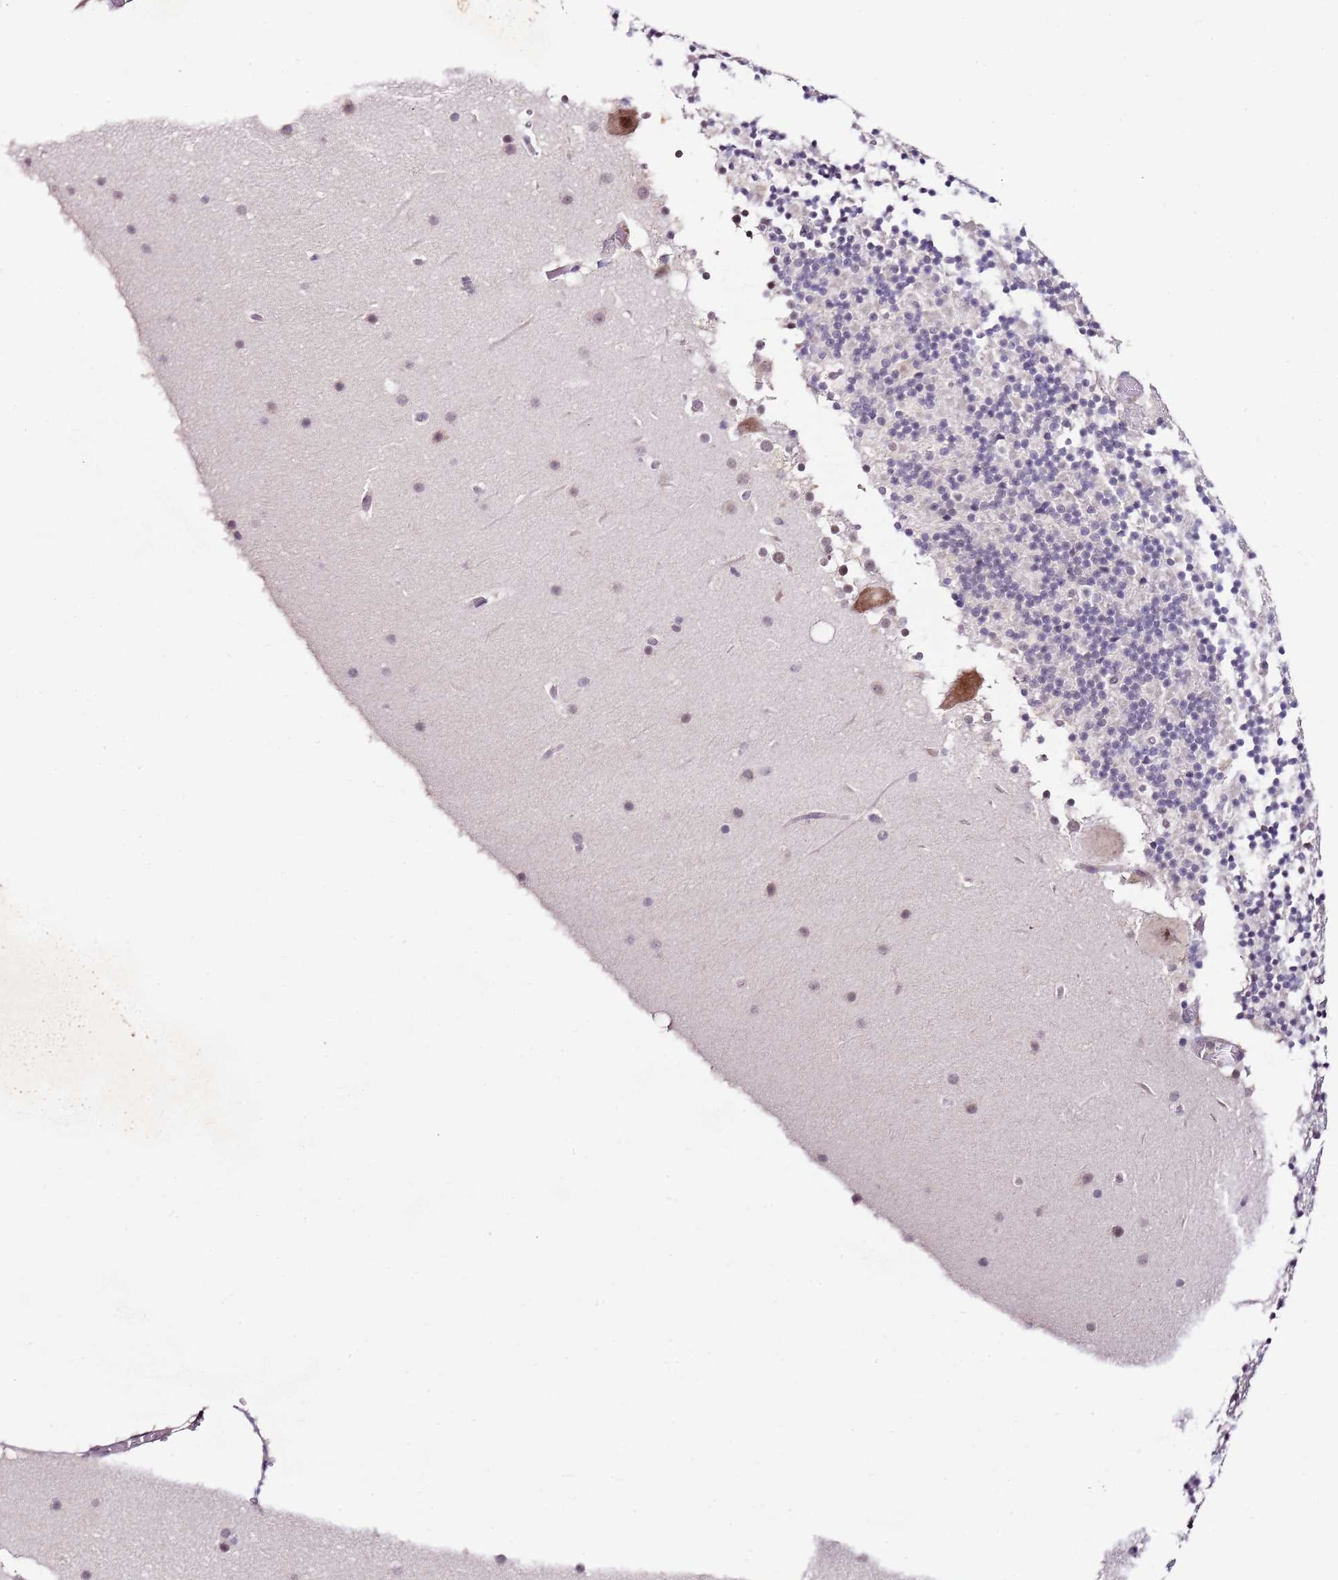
{"staining": {"intensity": "negative", "quantity": "none", "location": "none"}, "tissue": "cerebellum", "cell_type": "Cells in granular layer", "image_type": "normal", "snomed": [{"axis": "morphology", "description": "Normal tissue, NOS"}, {"axis": "topography", "description": "Cerebellum"}], "caption": "Cells in granular layer show no significant positivity in unremarkable cerebellum.", "gene": "FBXL22", "patient": {"sex": "male", "age": 57}}